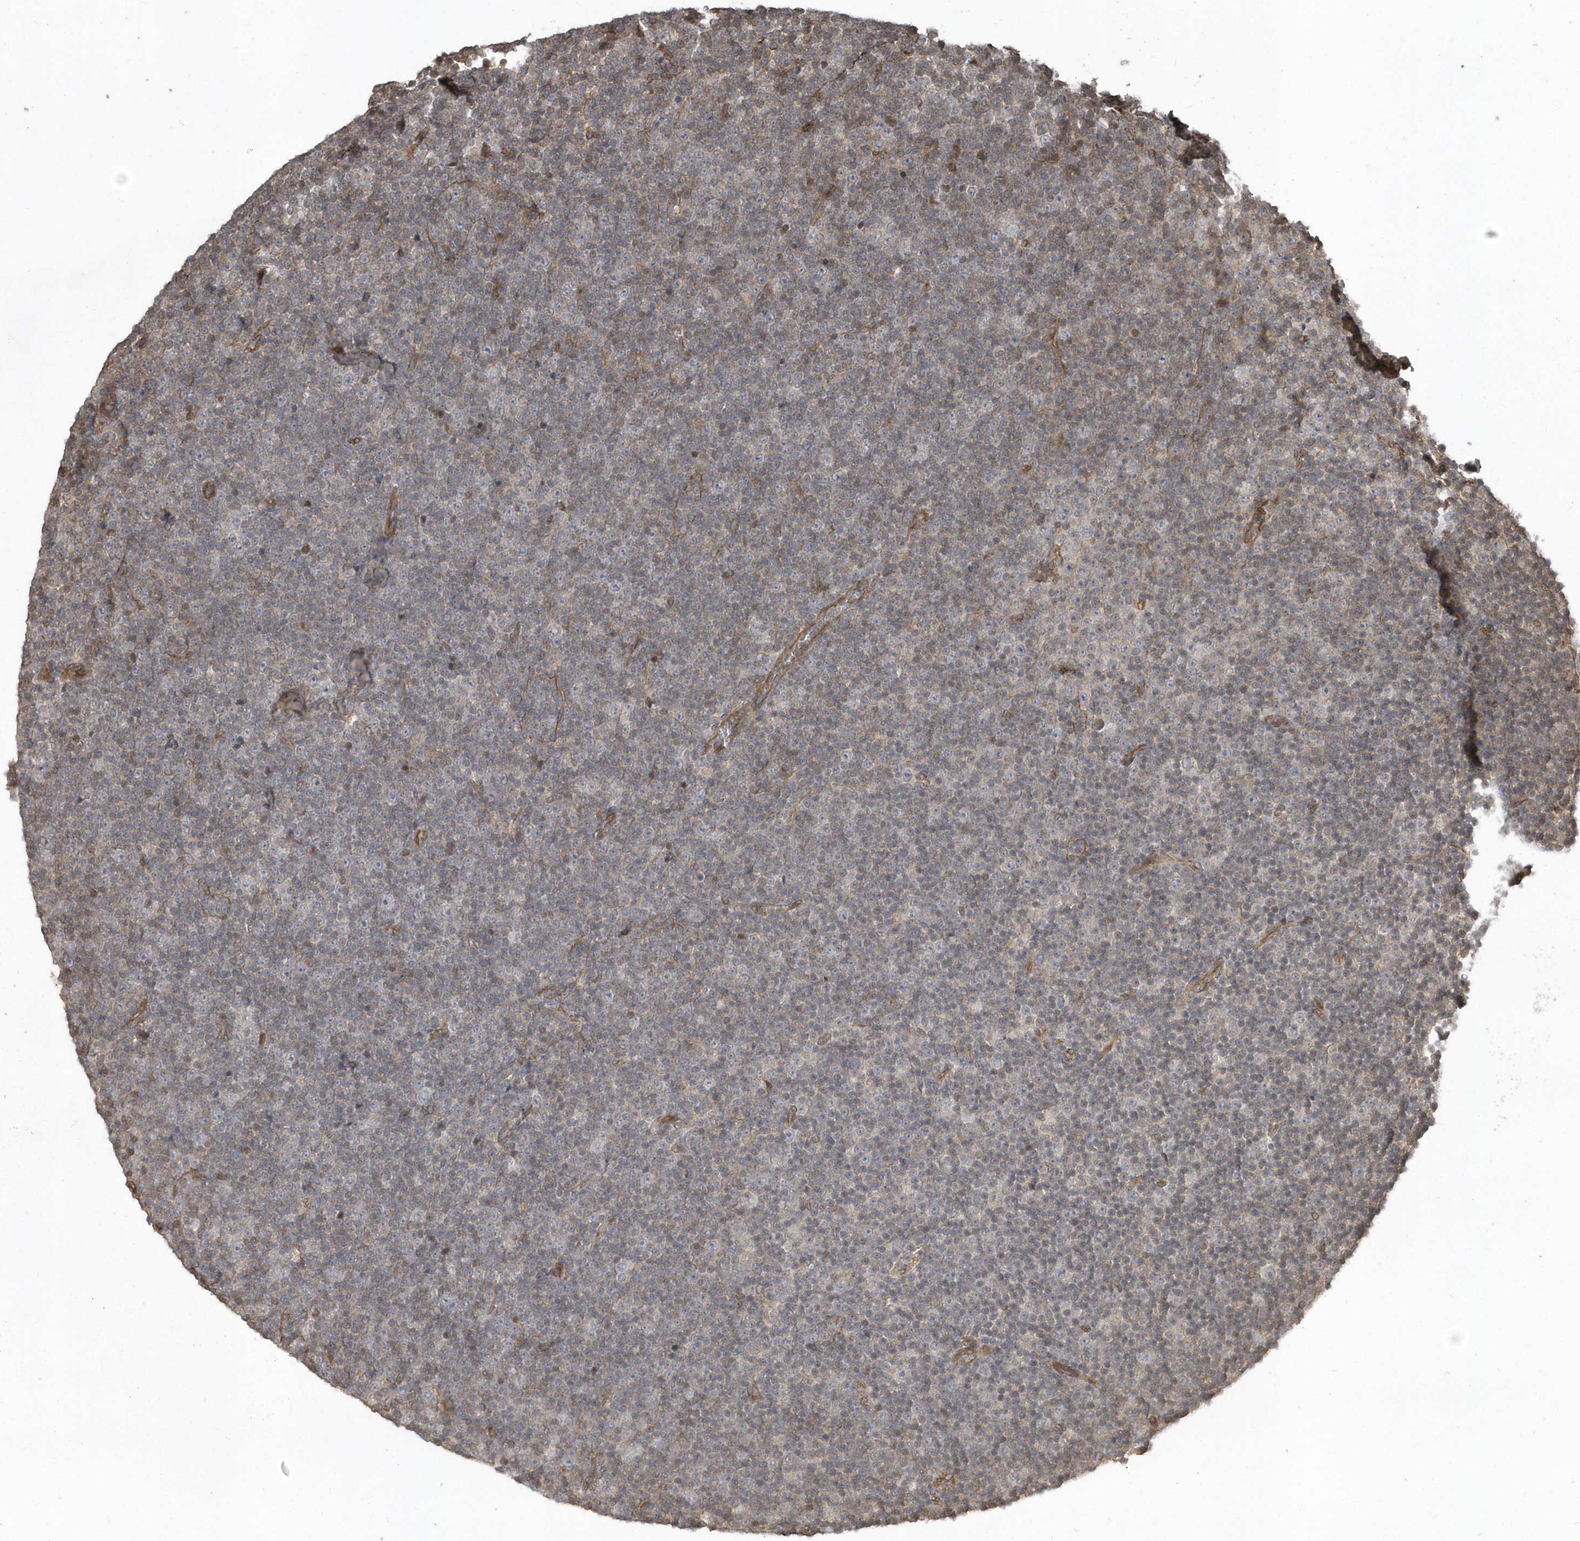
{"staining": {"intensity": "negative", "quantity": "none", "location": "none"}, "tissue": "lymphoma", "cell_type": "Tumor cells", "image_type": "cancer", "snomed": [{"axis": "morphology", "description": "Malignant lymphoma, non-Hodgkin's type, Low grade"}, {"axis": "topography", "description": "Lymph node"}], "caption": "An image of human low-grade malignant lymphoma, non-Hodgkin's type is negative for staining in tumor cells.", "gene": "HERPUD1", "patient": {"sex": "female", "age": 67}}